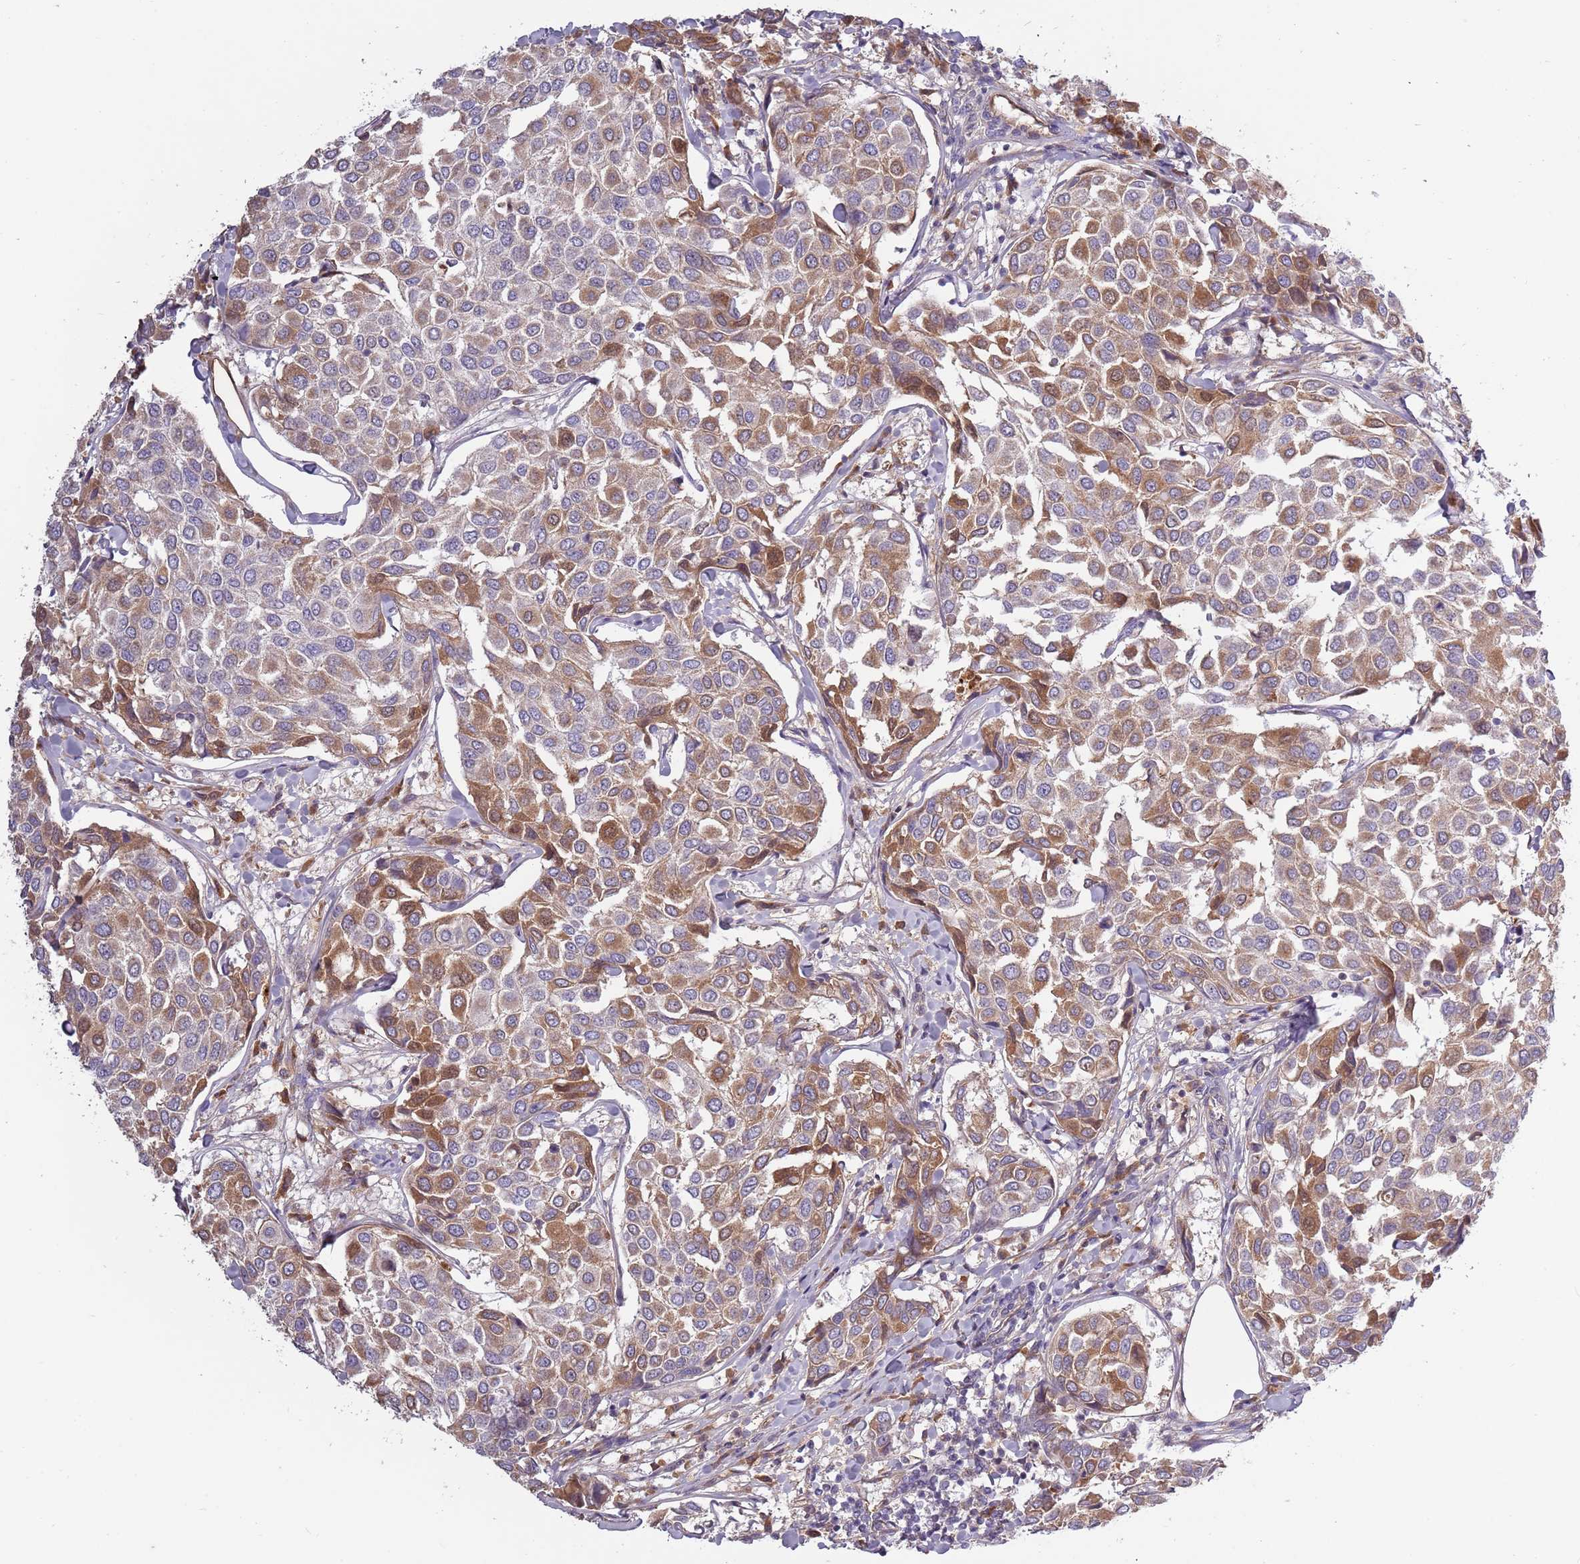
{"staining": {"intensity": "moderate", "quantity": "25%-75%", "location": "cytoplasmic/membranous"}, "tissue": "breast cancer", "cell_type": "Tumor cells", "image_type": "cancer", "snomed": [{"axis": "morphology", "description": "Duct carcinoma"}, {"axis": "topography", "description": "Breast"}], "caption": "IHC image of intraductal carcinoma (breast) stained for a protein (brown), which displays medium levels of moderate cytoplasmic/membranous positivity in about 25%-75% of tumor cells.", "gene": "SYS1", "patient": {"sex": "female", "age": 55}}